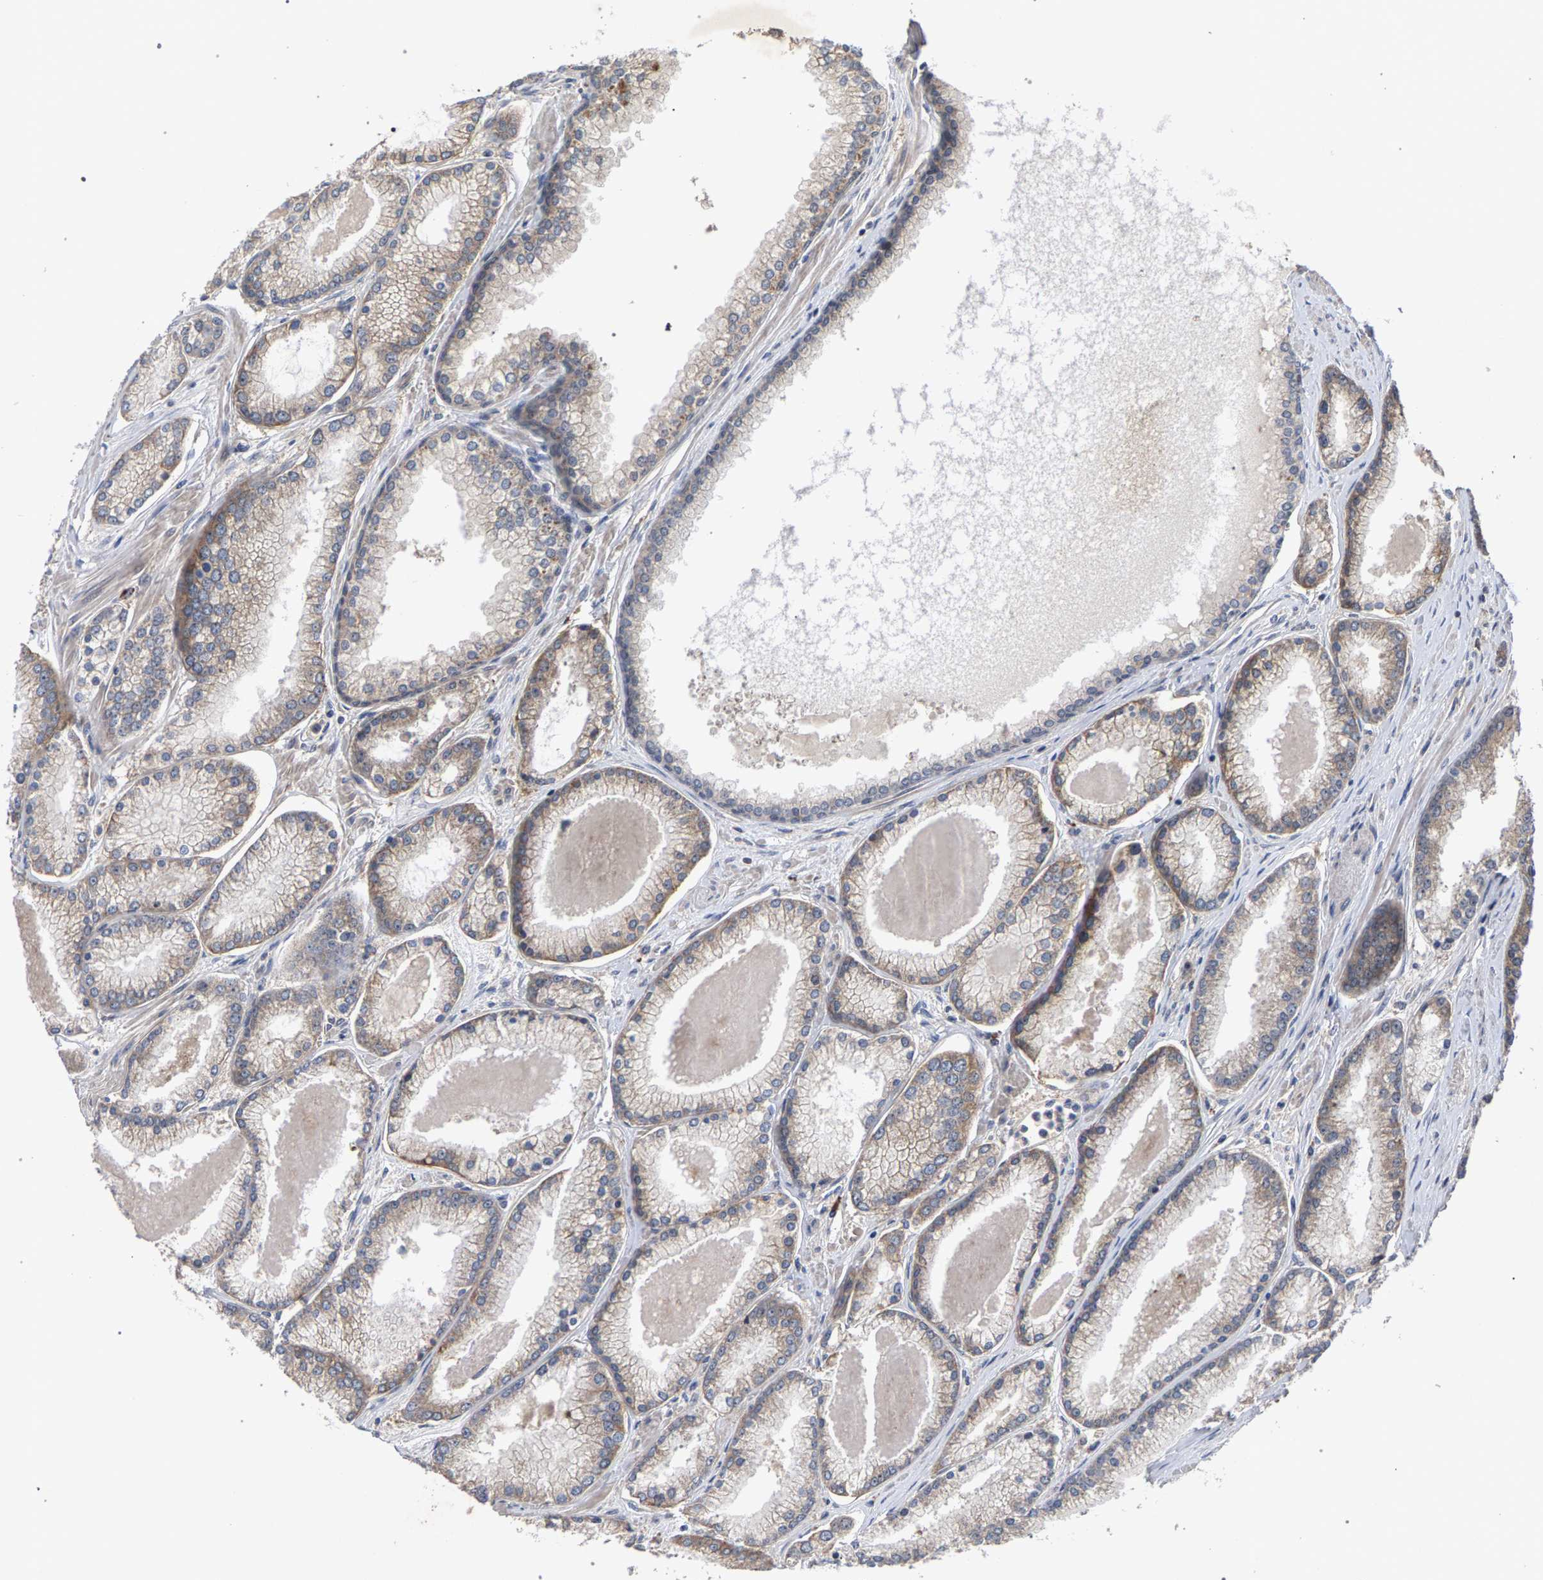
{"staining": {"intensity": "weak", "quantity": ">75%", "location": "cytoplasmic/membranous"}, "tissue": "prostate cancer", "cell_type": "Tumor cells", "image_type": "cancer", "snomed": [{"axis": "morphology", "description": "Adenocarcinoma, High grade"}, {"axis": "topography", "description": "Prostate"}], "caption": "Immunohistochemical staining of human prostate cancer (high-grade adenocarcinoma) demonstrates weak cytoplasmic/membranous protein staining in about >75% of tumor cells.", "gene": "SLC4A4", "patient": {"sex": "male", "age": 61}}